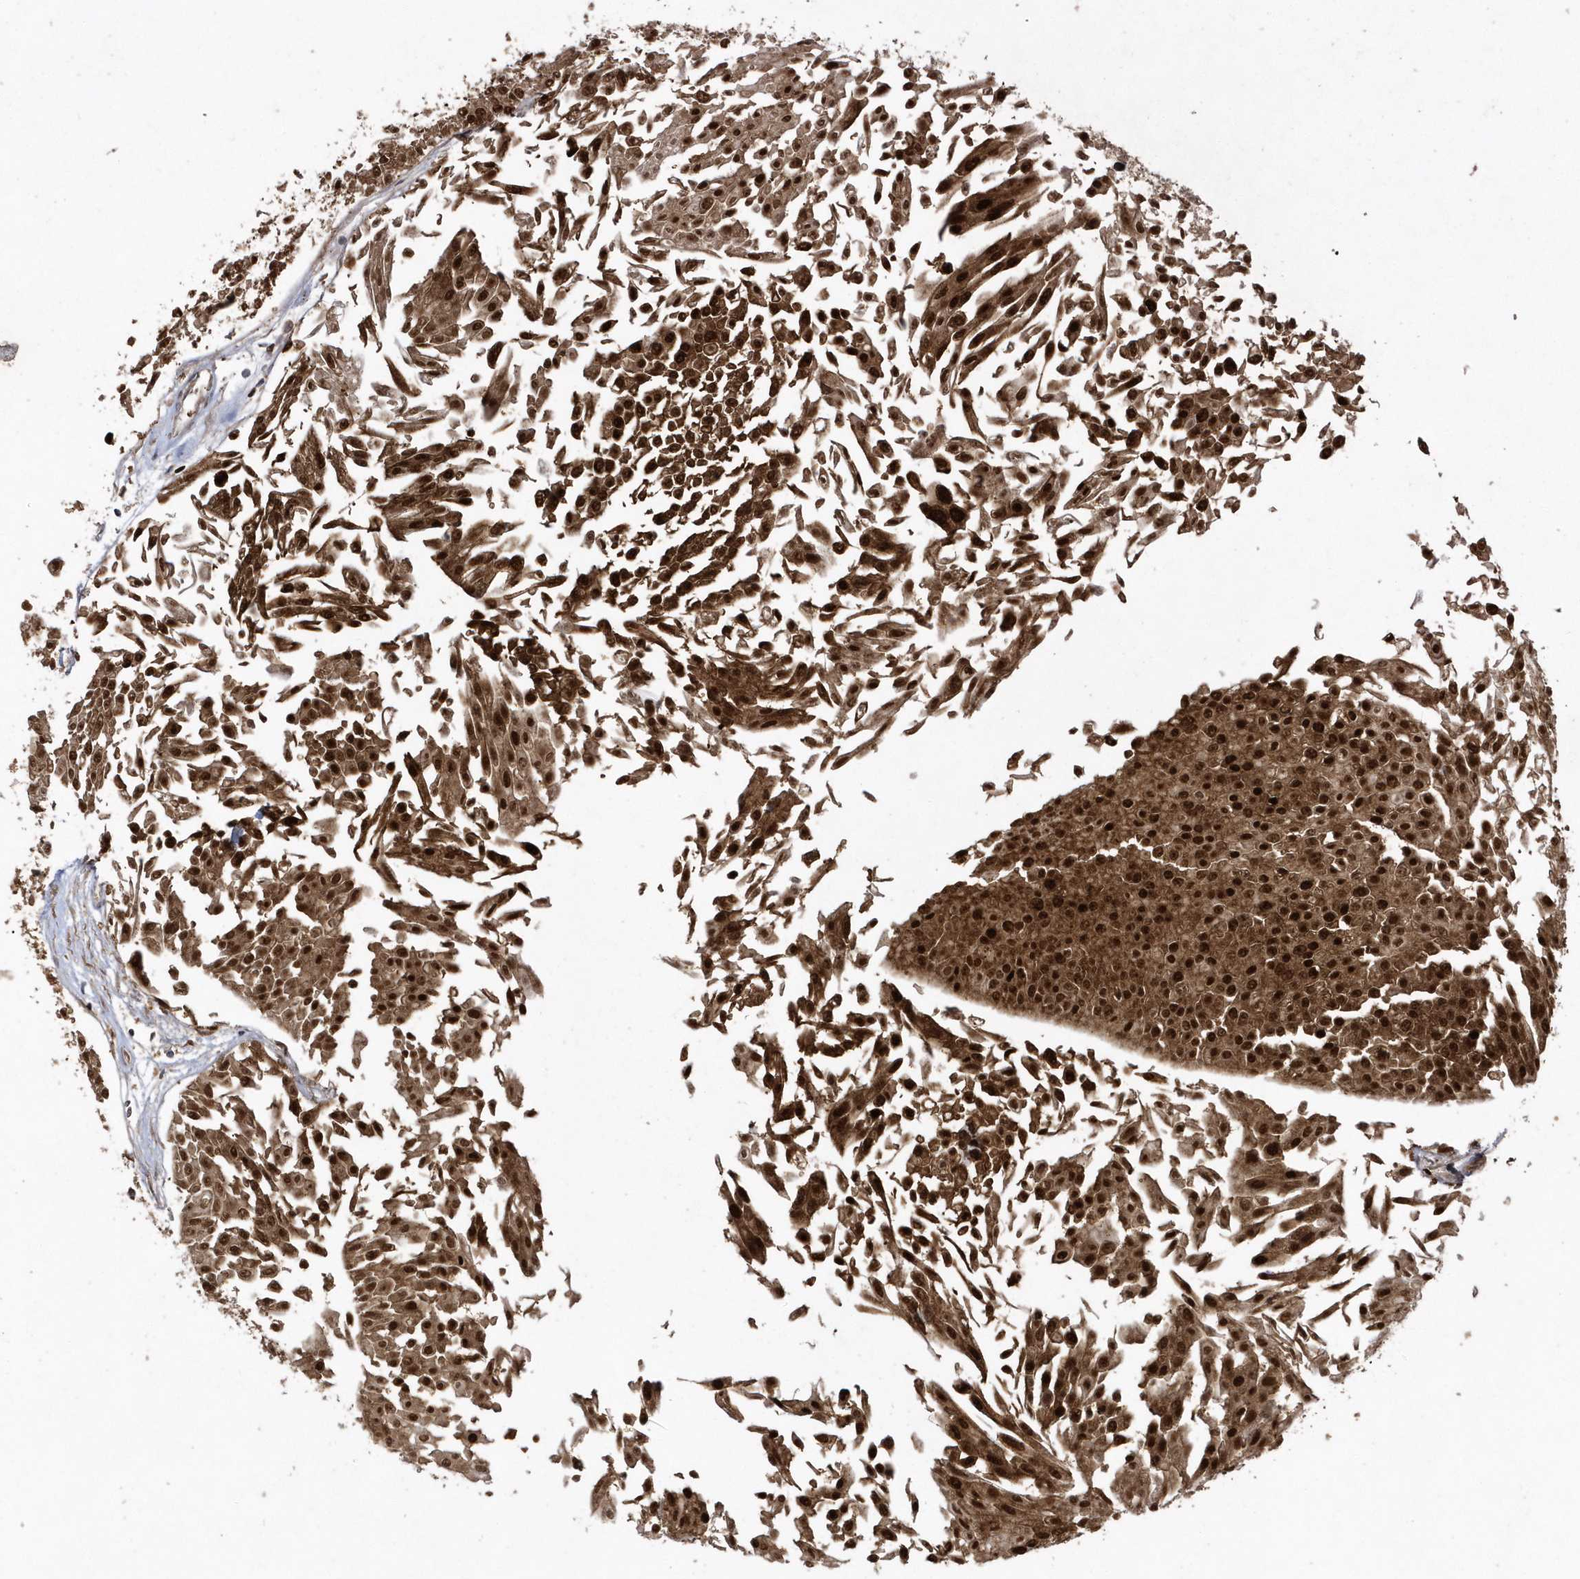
{"staining": {"intensity": "strong", "quantity": ">75%", "location": "cytoplasmic/membranous,nuclear"}, "tissue": "urothelial cancer", "cell_type": "Tumor cells", "image_type": "cancer", "snomed": [{"axis": "morphology", "description": "Urothelial carcinoma, Low grade"}, {"axis": "topography", "description": "Urinary bladder"}], "caption": "Immunohistochemistry (IHC) (DAB) staining of human urothelial cancer exhibits strong cytoplasmic/membranous and nuclear protein expression in approximately >75% of tumor cells.", "gene": "PAICS", "patient": {"sex": "male", "age": 67}}